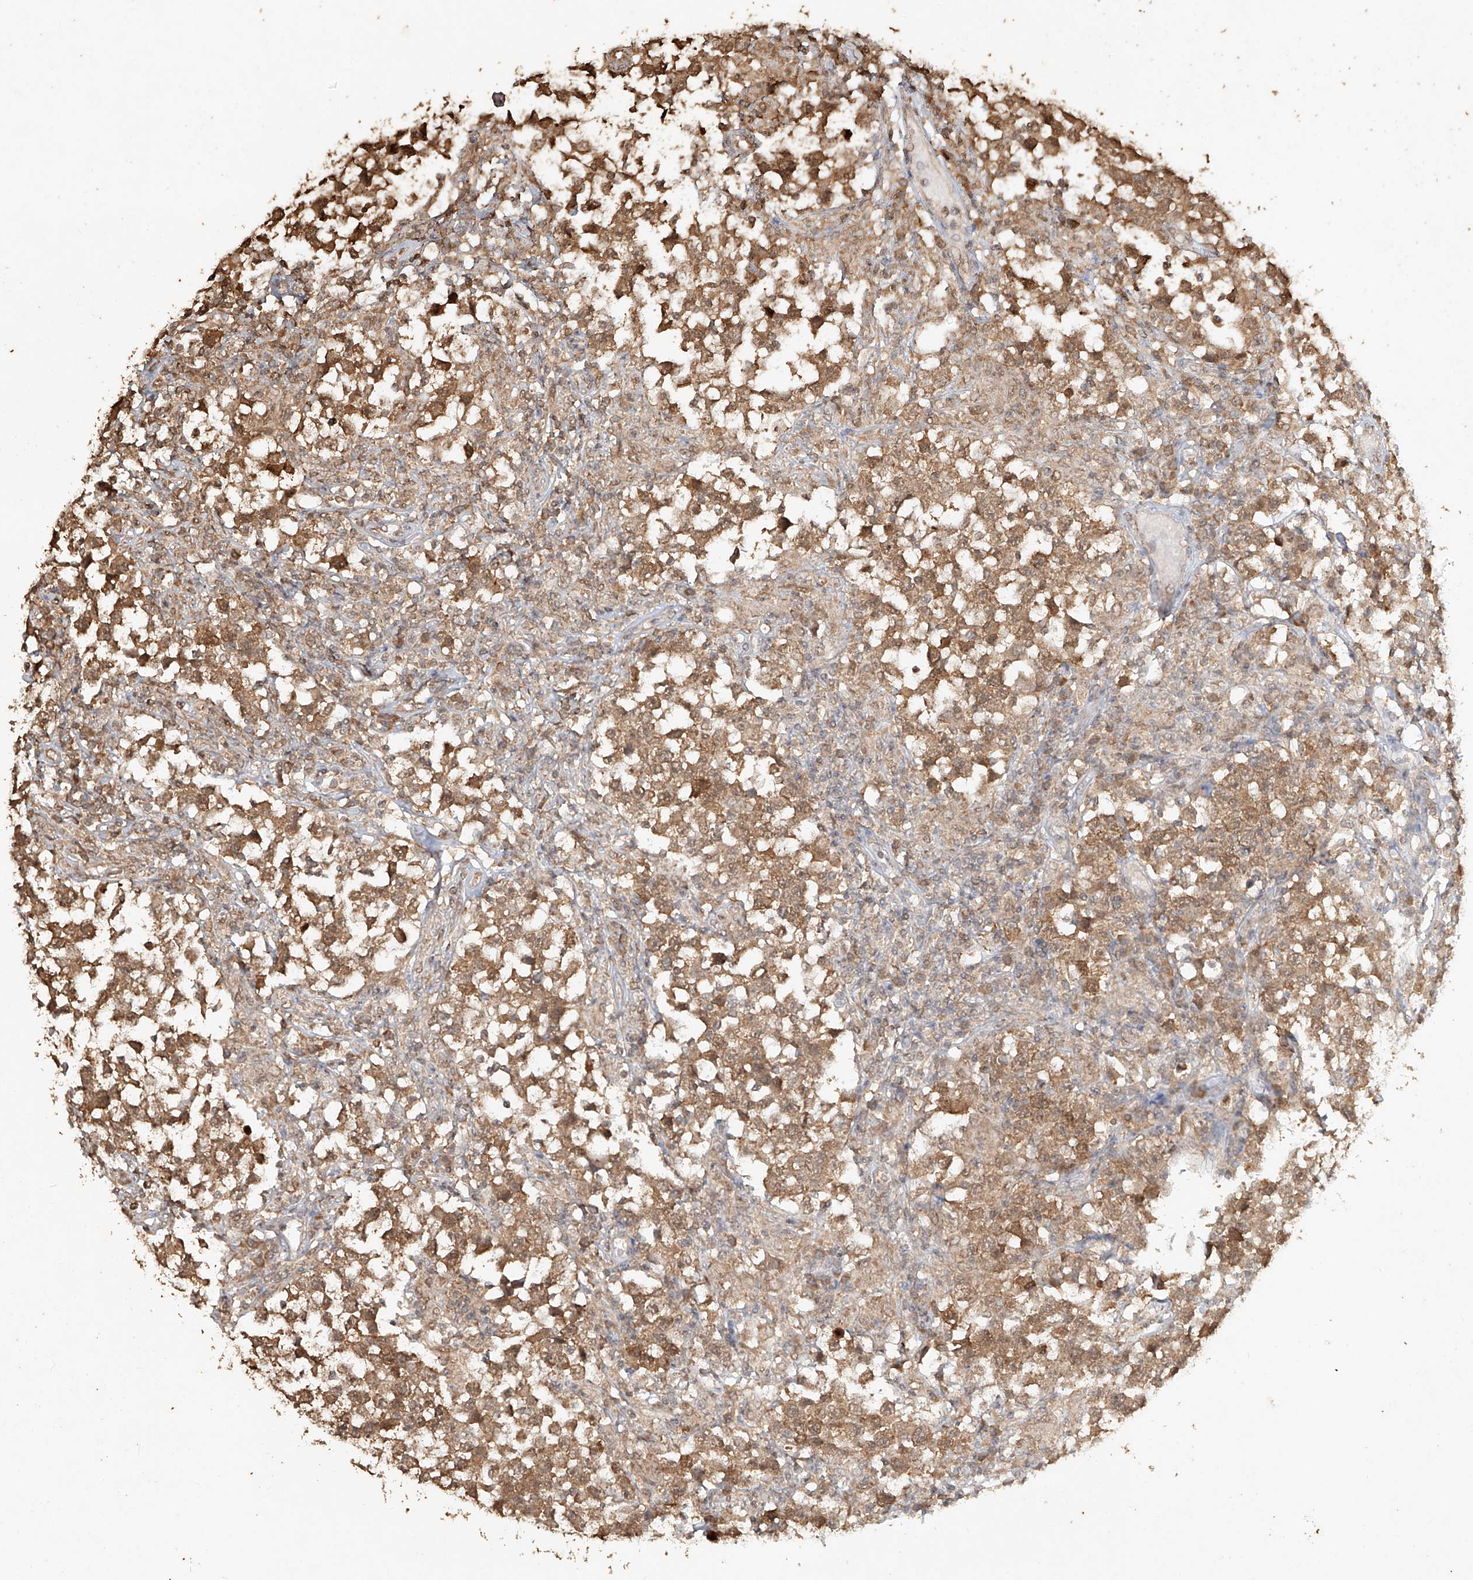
{"staining": {"intensity": "moderate", "quantity": ">75%", "location": "cytoplasmic/membranous"}, "tissue": "testis cancer", "cell_type": "Tumor cells", "image_type": "cancer", "snomed": [{"axis": "morphology", "description": "Carcinoma, Embryonal, NOS"}, {"axis": "topography", "description": "Testis"}], "caption": "Human embryonal carcinoma (testis) stained with a protein marker demonstrates moderate staining in tumor cells.", "gene": "TIGAR", "patient": {"sex": "male", "age": 21}}